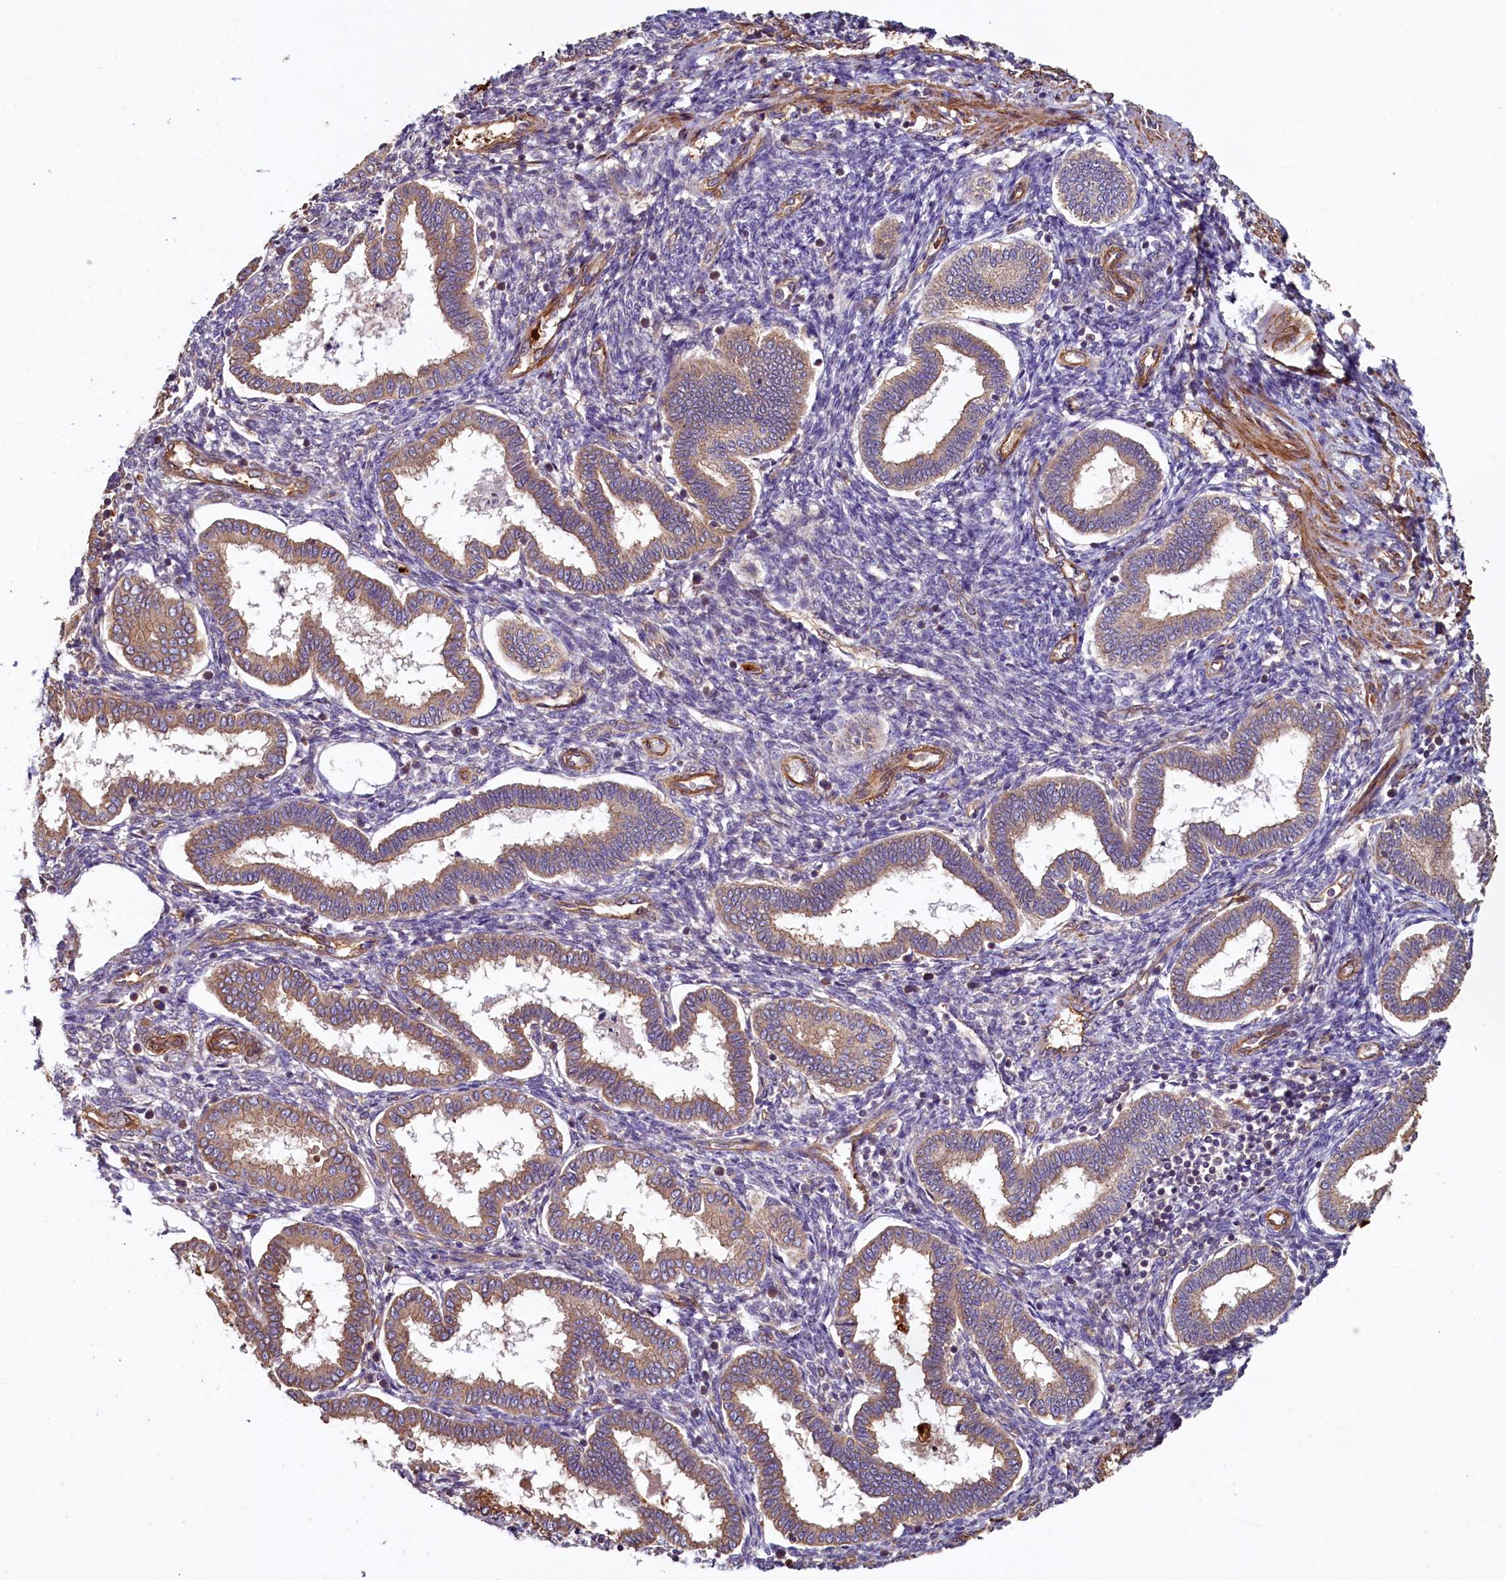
{"staining": {"intensity": "moderate", "quantity": "<25%", "location": "cytoplasmic/membranous"}, "tissue": "endometrium", "cell_type": "Cells in endometrial stroma", "image_type": "normal", "snomed": [{"axis": "morphology", "description": "Normal tissue, NOS"}, {"axis": "topography", "description": "Endometrium"}], "caption": "IHC (DAB) staining of normal human endometrium displays moderate cytoplasmic/membranous protein positivity in approximately <25% of cells in endometrial stroma.", "gene": "CCDC102B", "patient": {"sex": "female", "age": 24}}